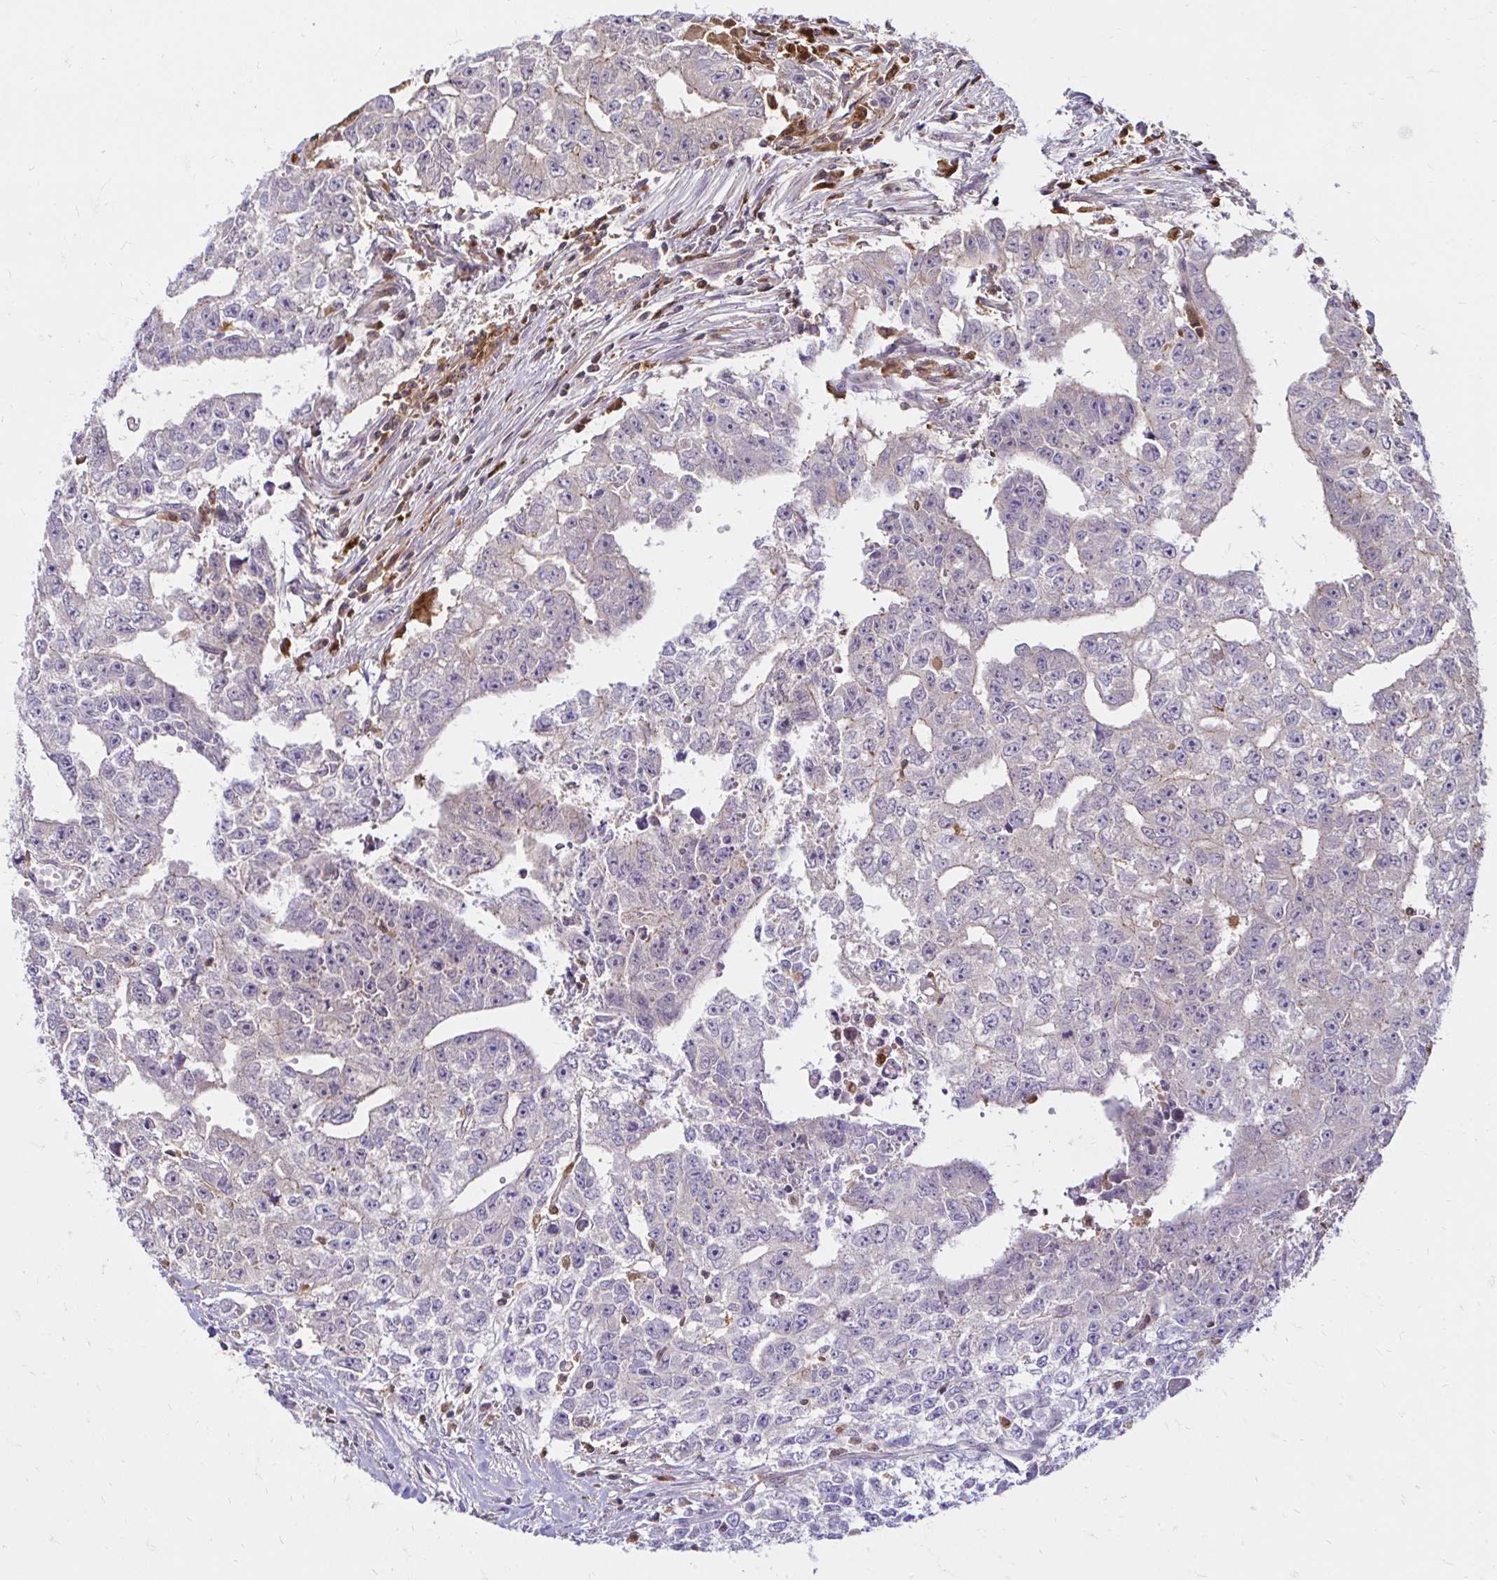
{"staining": {"intensity": "negative", "quantity": "none", "location": "none"}, "tissue": "testis cancer", "cell_type": "Tumor cells", "image_type": "cancer", "snomed": [{"axis": "morphology", "description": "Carcinoma, Embryonal, NOS"}, {"axis": "morphology", "description": "Teratoma, malignant, NOS"}, {"axis": "topography", "description": "Testis"}], "caption": "IHC histopathology image of testis cancer stained for a protein (brown), which reveals no positivity in tumor cells.", "gene": "PYCARD", "patient": {"sex": "male", "age": 24}}